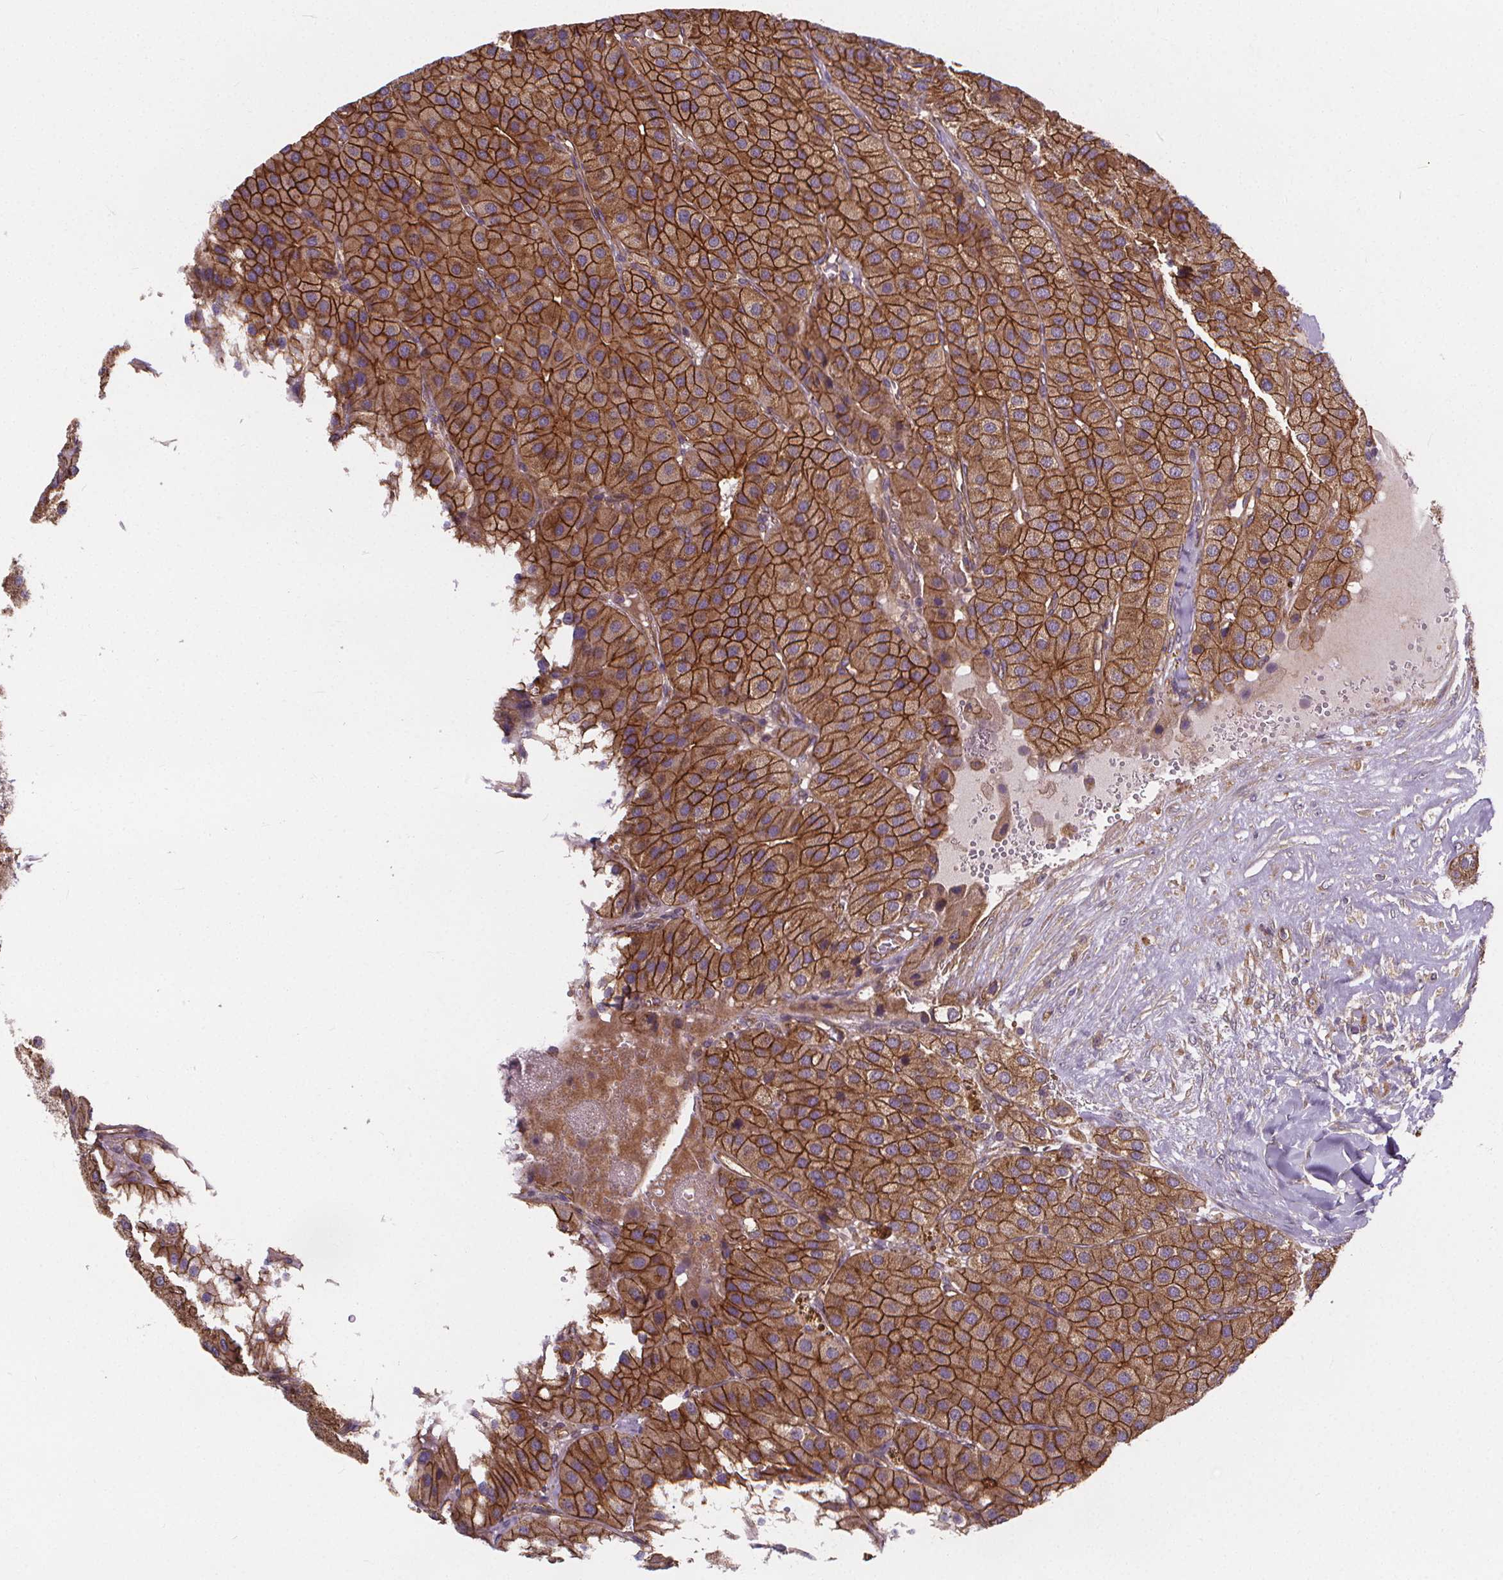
{"staining": {"intensity": "strong", "quantity": ">75%", "location": "cytoplasmic/membranous"}, "tissue": "parathyroid gland", "cell_type": "Glandular cells", "image_type": "normal", "snomed": [{"axis": "morphology", "description": "Normal tissue, NOS"}, {"axis": "morphology", "description": "Adenoma, NOS"}, {"axis": "topography", "description": "Parathyroid gland"}], "caption": "Immunohistochemical staining of unremarkable parathyroid gland exhibits >75% levels of strong cytoplasmic/membranous protein expression in approximately >75% of glandular cells. The protein of interest is shown in brown color, while the nuclei are stained blue.", "gene": "CLINT1", "patient": {"sex": "female", "age": 86}}